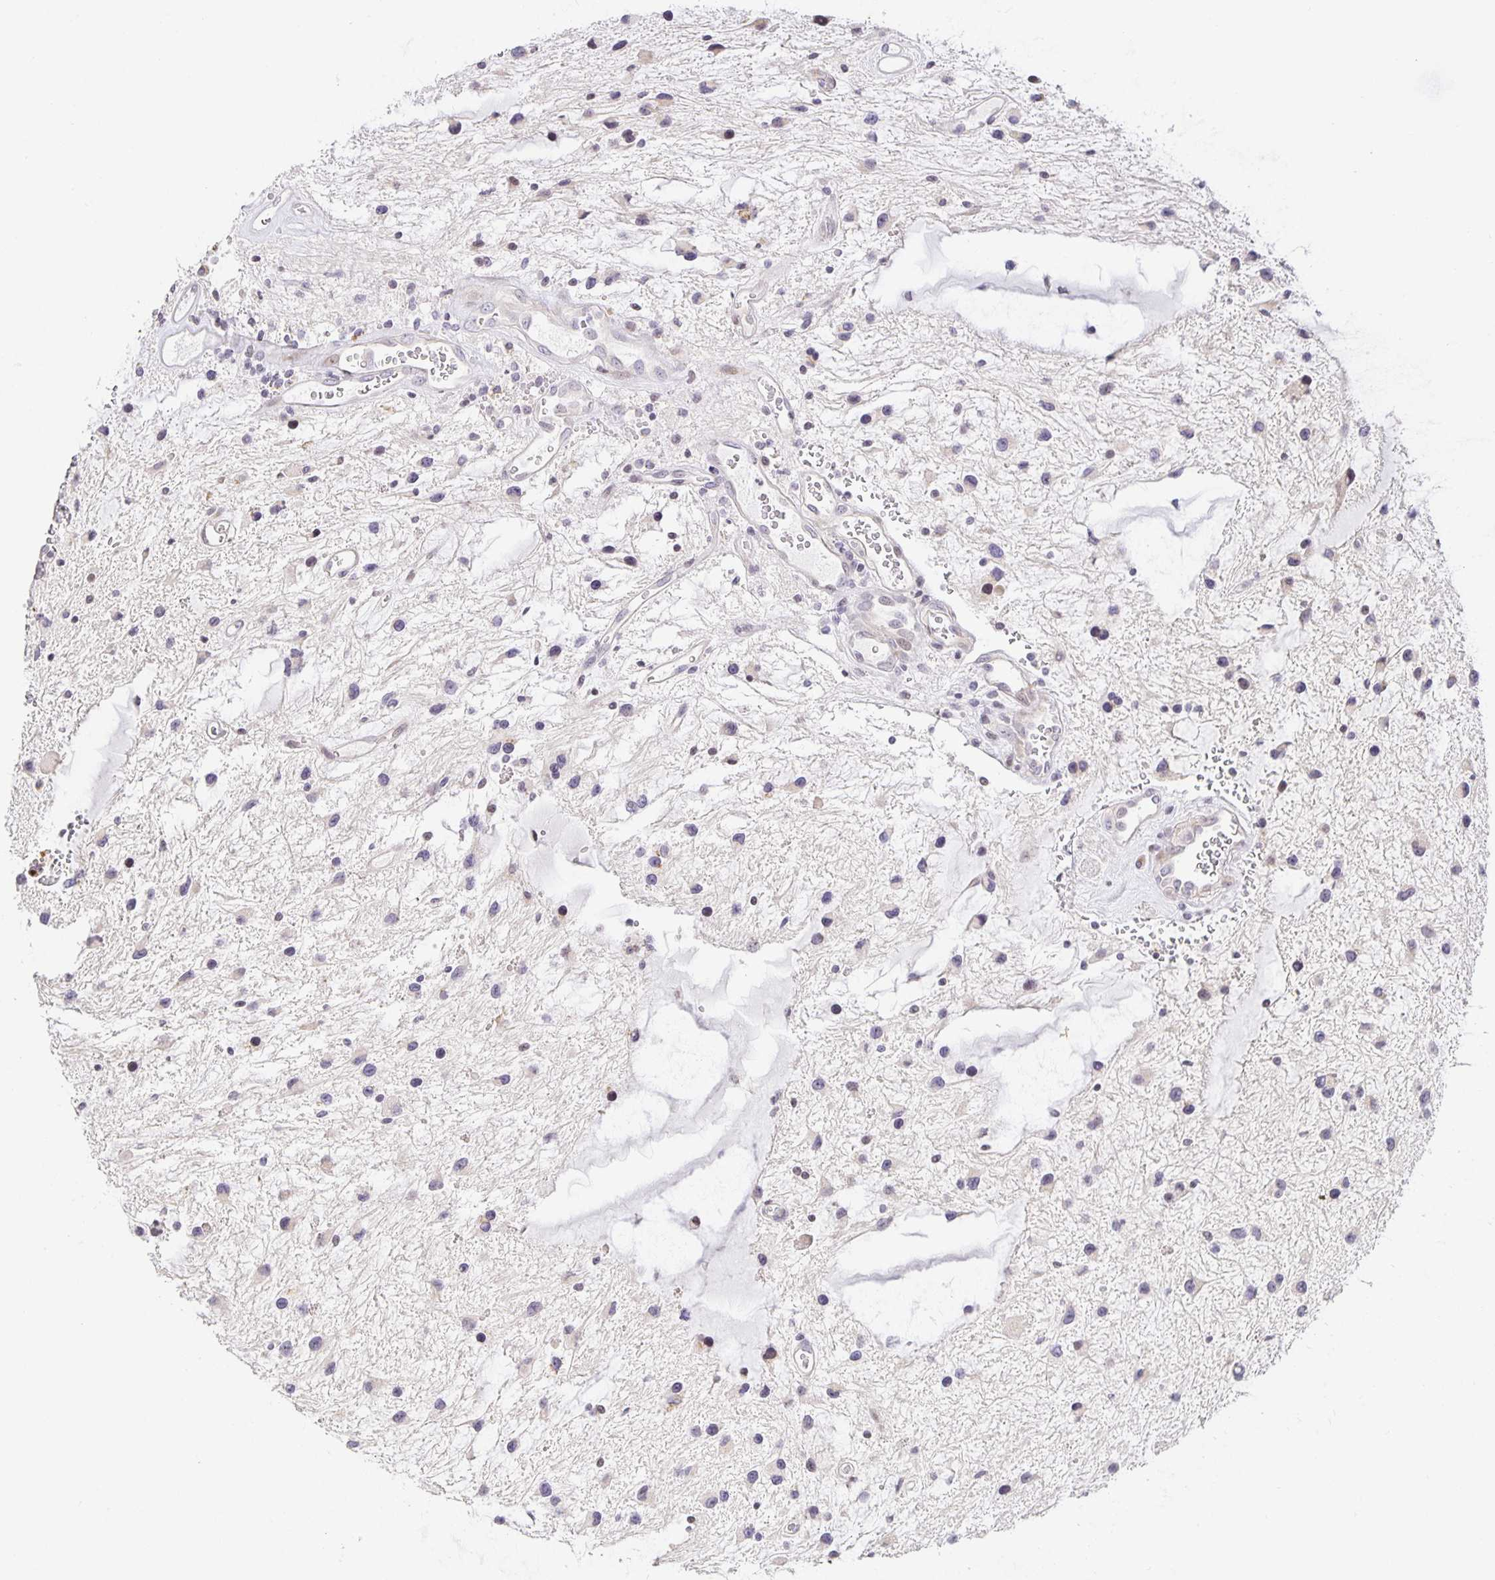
{"staining": {"intensity": "negative", "quantity": "none", "location": "none"}, "tissue": "glioma", "cell_type": "Tumor cells", "image_type": "cancer", "snomed": [{"axis": "morphology", "description": "Glioma, malignant, Low grade"}, {"axis": "topography", "description": "Cerebellum"}], "caption": "Malignant glioma (low-grade) was stained to show a protein in brown. There is no significant expression in tumor cells. Nuclei are stained in blue.", "gene": "TJP3", "patient": {"sex": "female", "age": 14}}